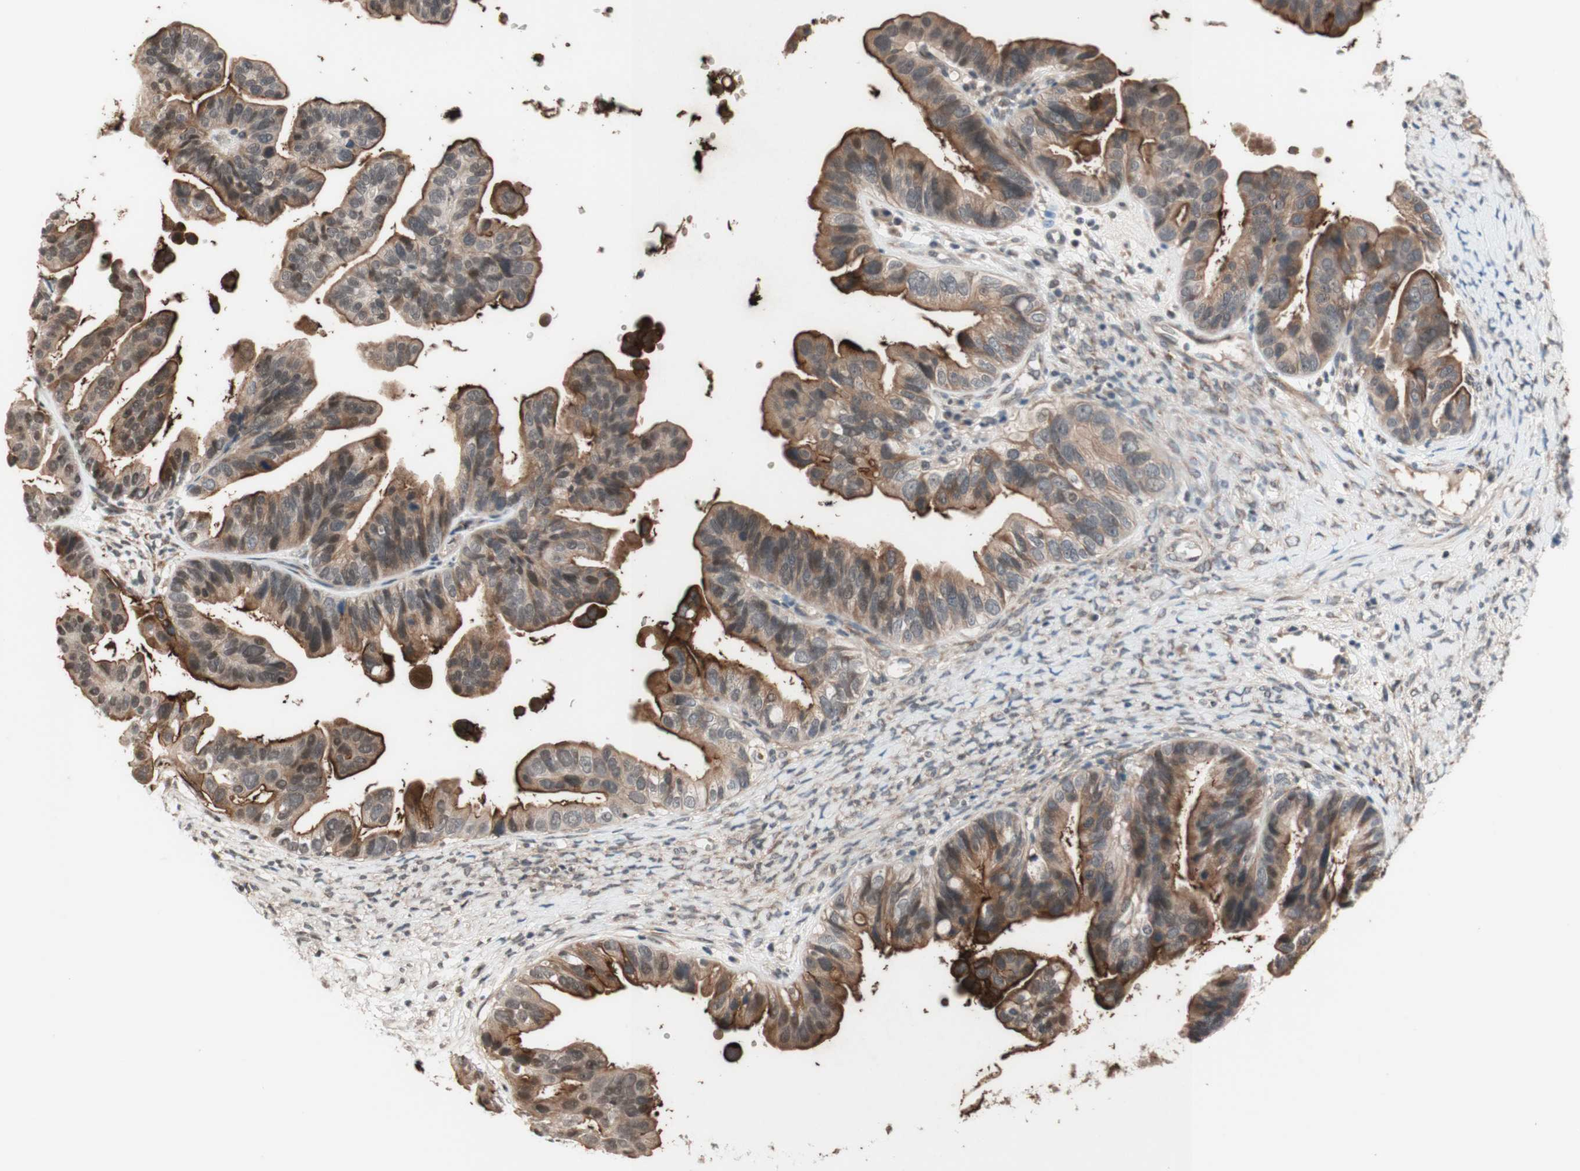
{"staining": {"intensity": "strong", "quantity": ">75%", "location": "cytoplasmic/membranous"}, "tissue": "ovarian cancer", "cell_type": "Tumor cells", "image_type": "cancer", "snomed": [{"axis": "morphology", "description": "Cystadenocarcinoma, serous, NOS"}, {"axis": "topography", "description": "Ovary"}], "caption": "DAB immunohistochemical staining of human ovarian serous cystadenocarcinoma demonstrates strong cytoplasmic/membranous protein staining in approximately >75% of tumor cells. The staining was performed using DAB, with brown indicating positive protein expression. Nuclei are stained blue with hematoxylin.", "gene": "CD55", "patient": {"sex": "female", "age": 56}}